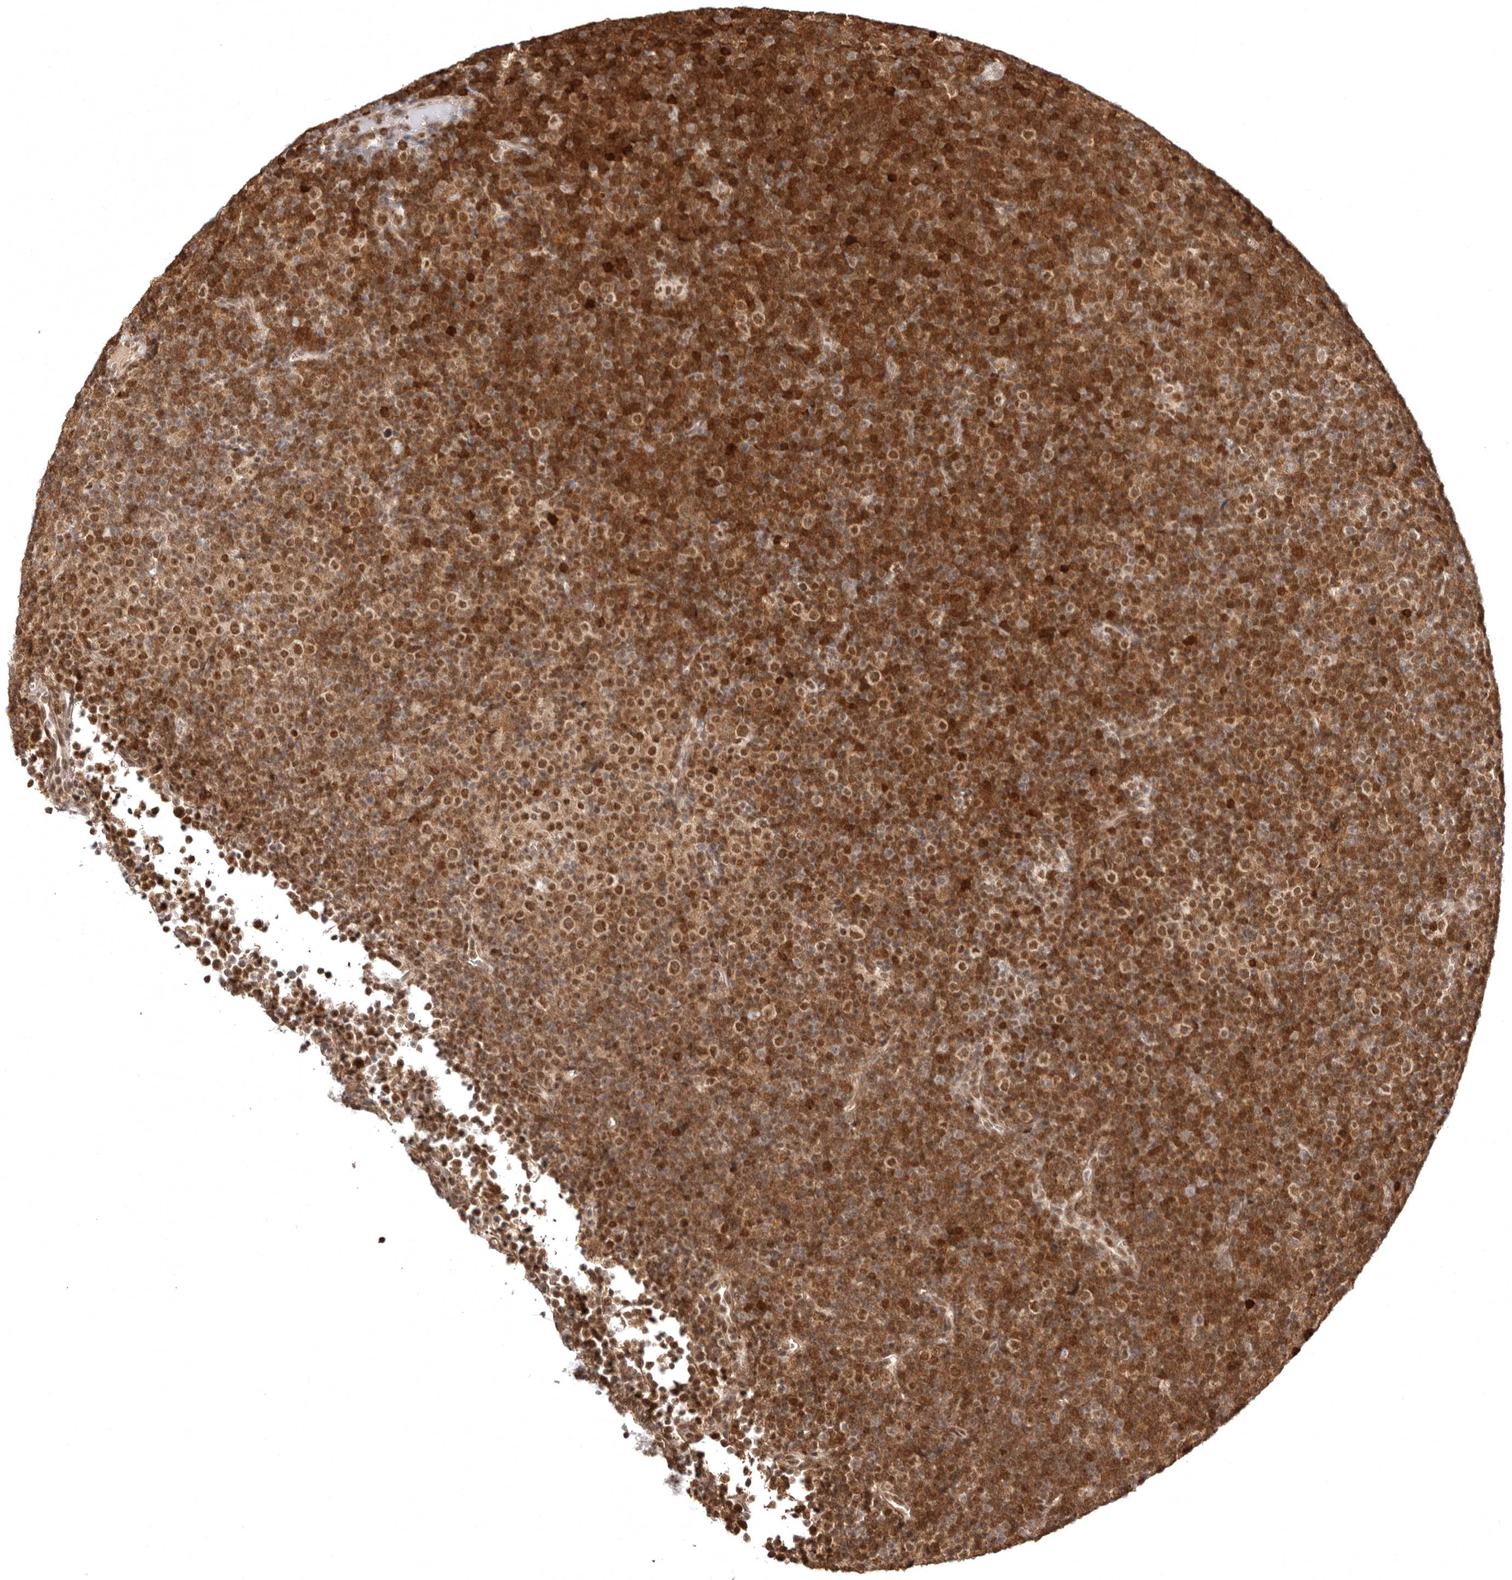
{"staining": {"intensity": "strong", "quantity": ">75%", "location": "cytoplasmic/membranous,nuclear"}, "tissue": "lymphoma", "cell_type": "Tumor cells", "image_type": "cancer", "snomed": [{"axis": "morphology", "description": "Malignant lymphoma, non-Hodgkin's type, Low grade"}, {"axis": "topography", "description": "Lymph node"}], "caption": "Immunohistochemical staining of human low-grade malignant lymphoma, non-Hodgkin's type exhibits high levels of strong cytoplasmic/membranous and nuclear protein staining in approximately >75% of tumor cells.", "gene": "MED8", "patient": {"sex": "female", "age": 67}}